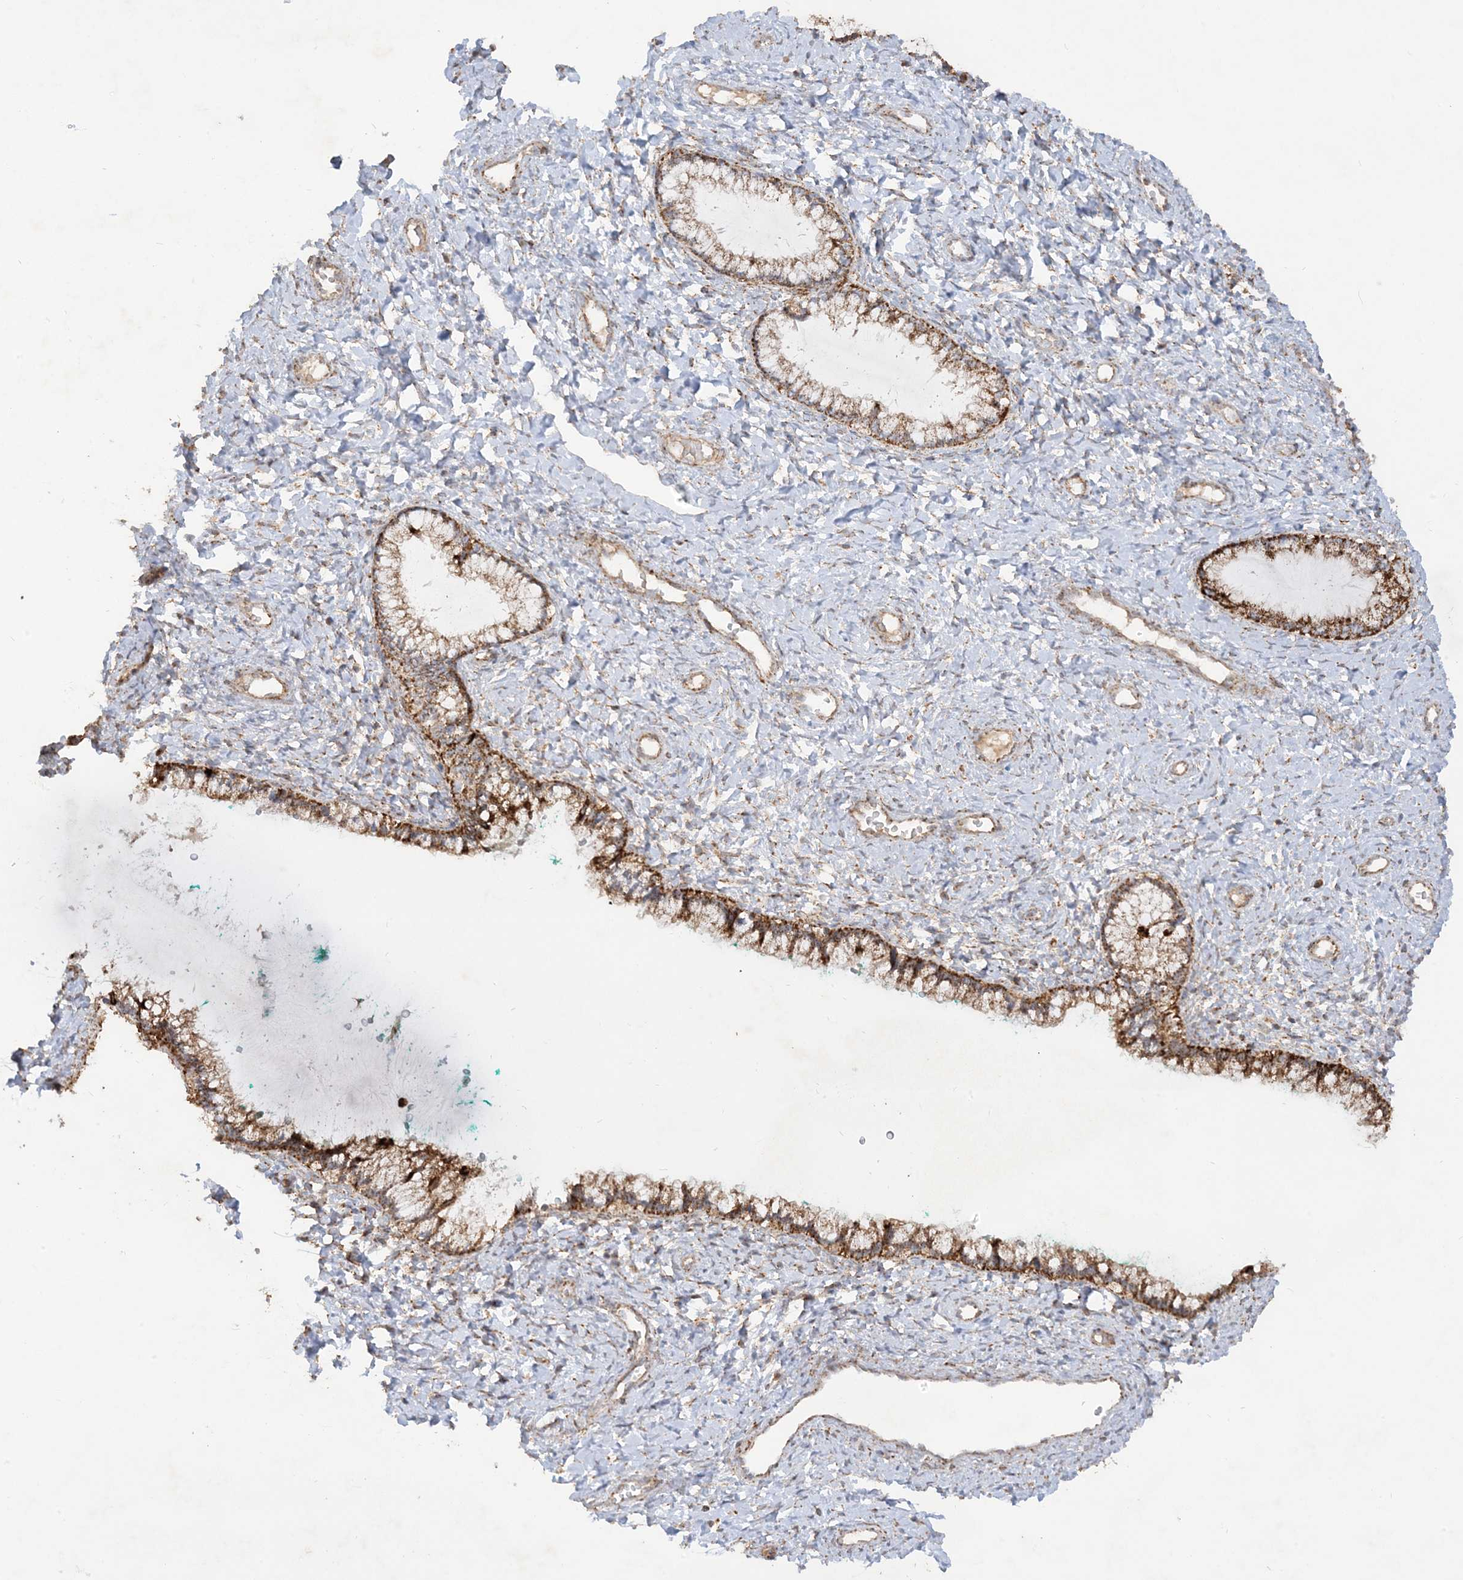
{"staining": {"intensity": "strong", "quantity": ">75%", "location": "cytoplasmic/membranous"}, "tissue": "cervix", "cell_type": "Glandular cells", "image_type": "normal", "snomed": [{"axis": "morphology", "description": "Normal tissue, NOS"}, {"axis": "morphology", "description": "Adenocarcinoma, NOS"}, {"axis": "topography", "description": "Cervix"}], "caption": "Protein analysis of normal cervix displays strong cytoplasmic/membranous staining in about >75% of glandular cells. Nuclei are stained in blue.", "gene": "NDUFAF3", "patient": {"sex": "female", "age": 29}}